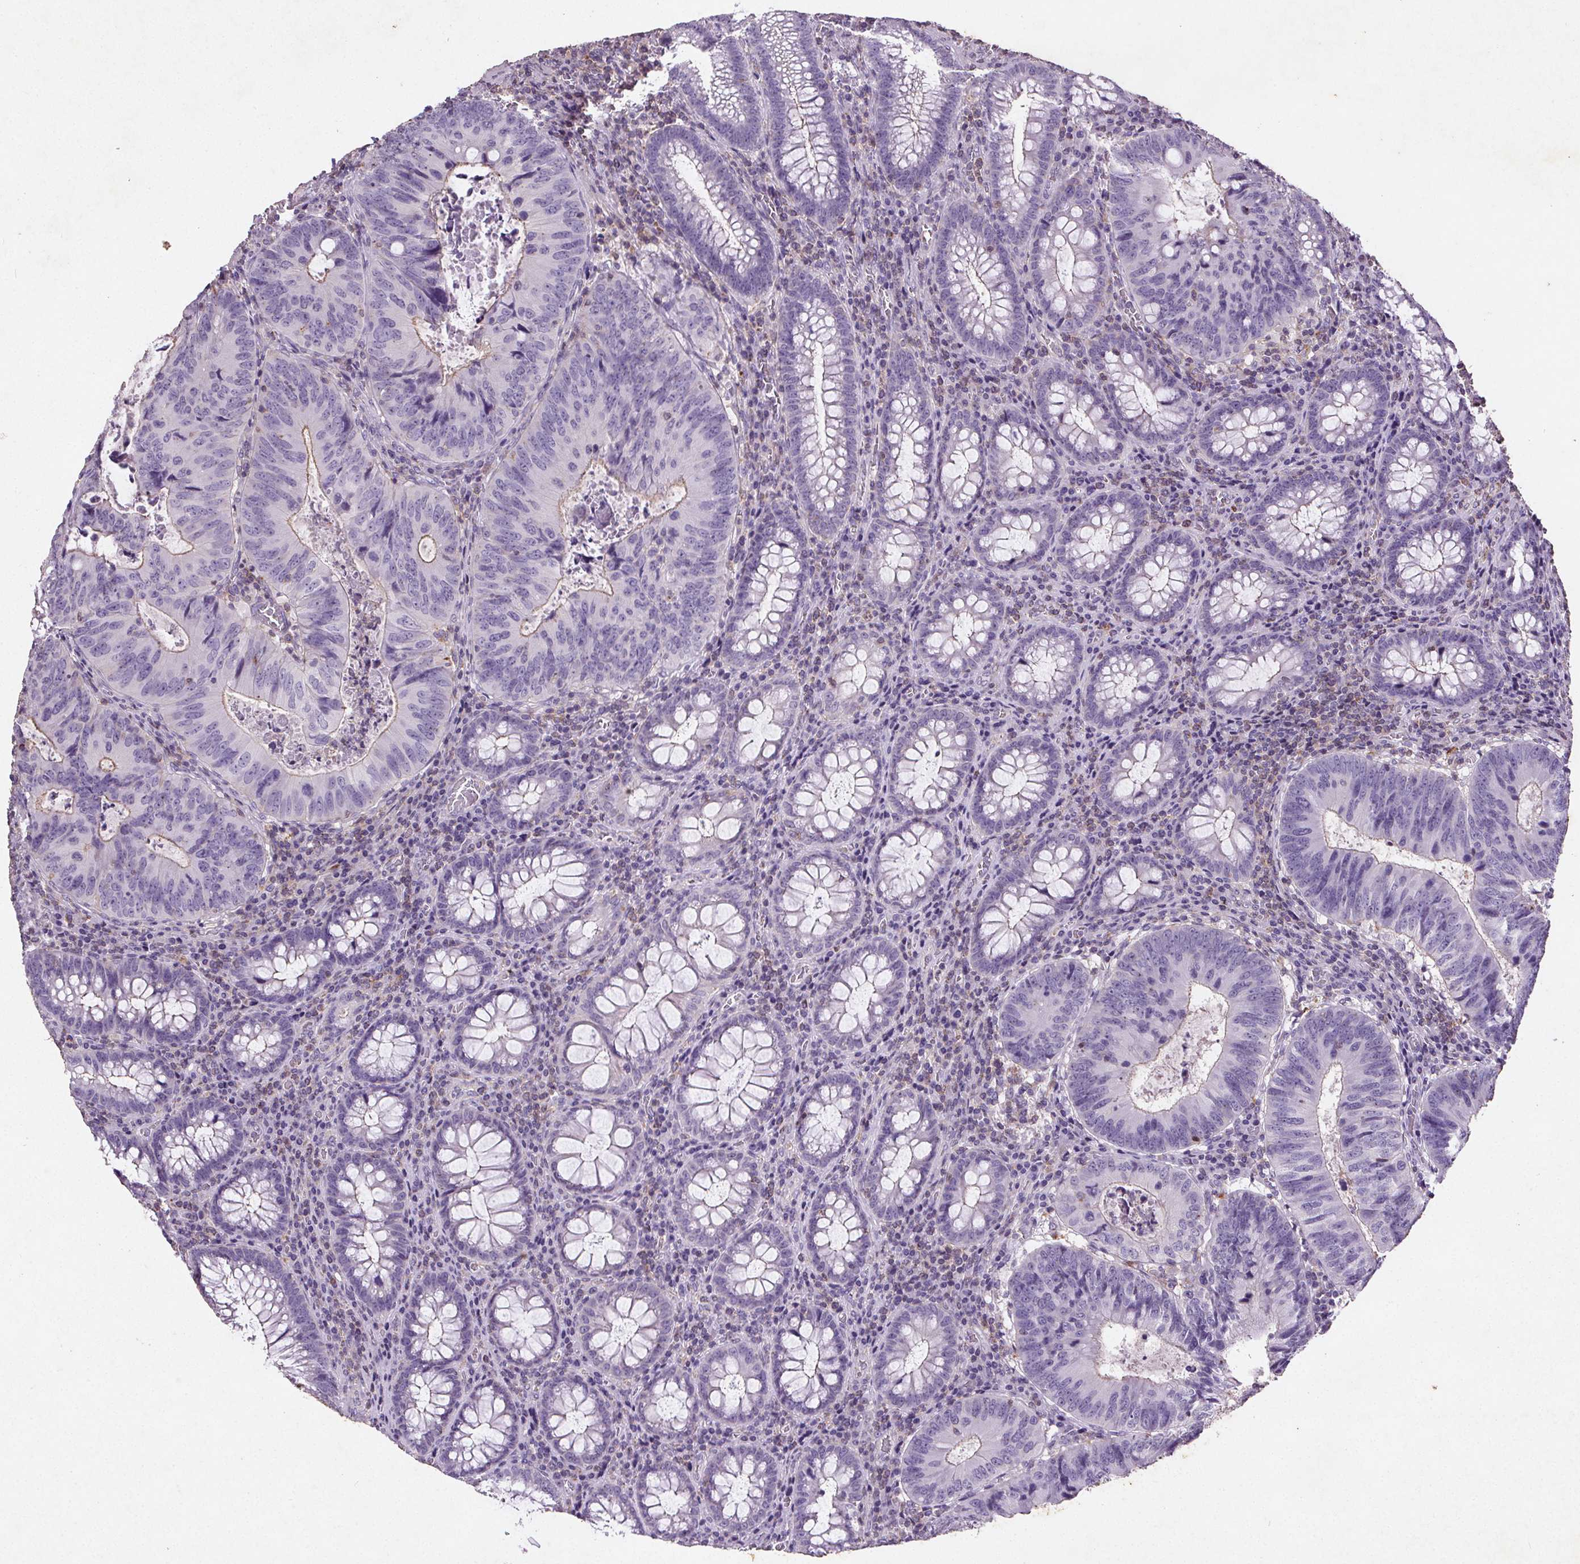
{"staining": {"intensity": "negative", "quantity": "none", "location": "none"}, "tissue": "colorectal cancer", "cell_type": "Tumor cells", "image_type": "cancer", "snomed": [{"axis": "morphology", "description": "Adenocarcinoma, NOS"}, {"axis": "topography", "description": "Colon"}], "caption": "Protein analysis of adenocarcinoma (colorectal) reveals no significant positivity in tumor cells.", "gene": "C19orf84", "patient": {"sex": "male", "age": 67}}